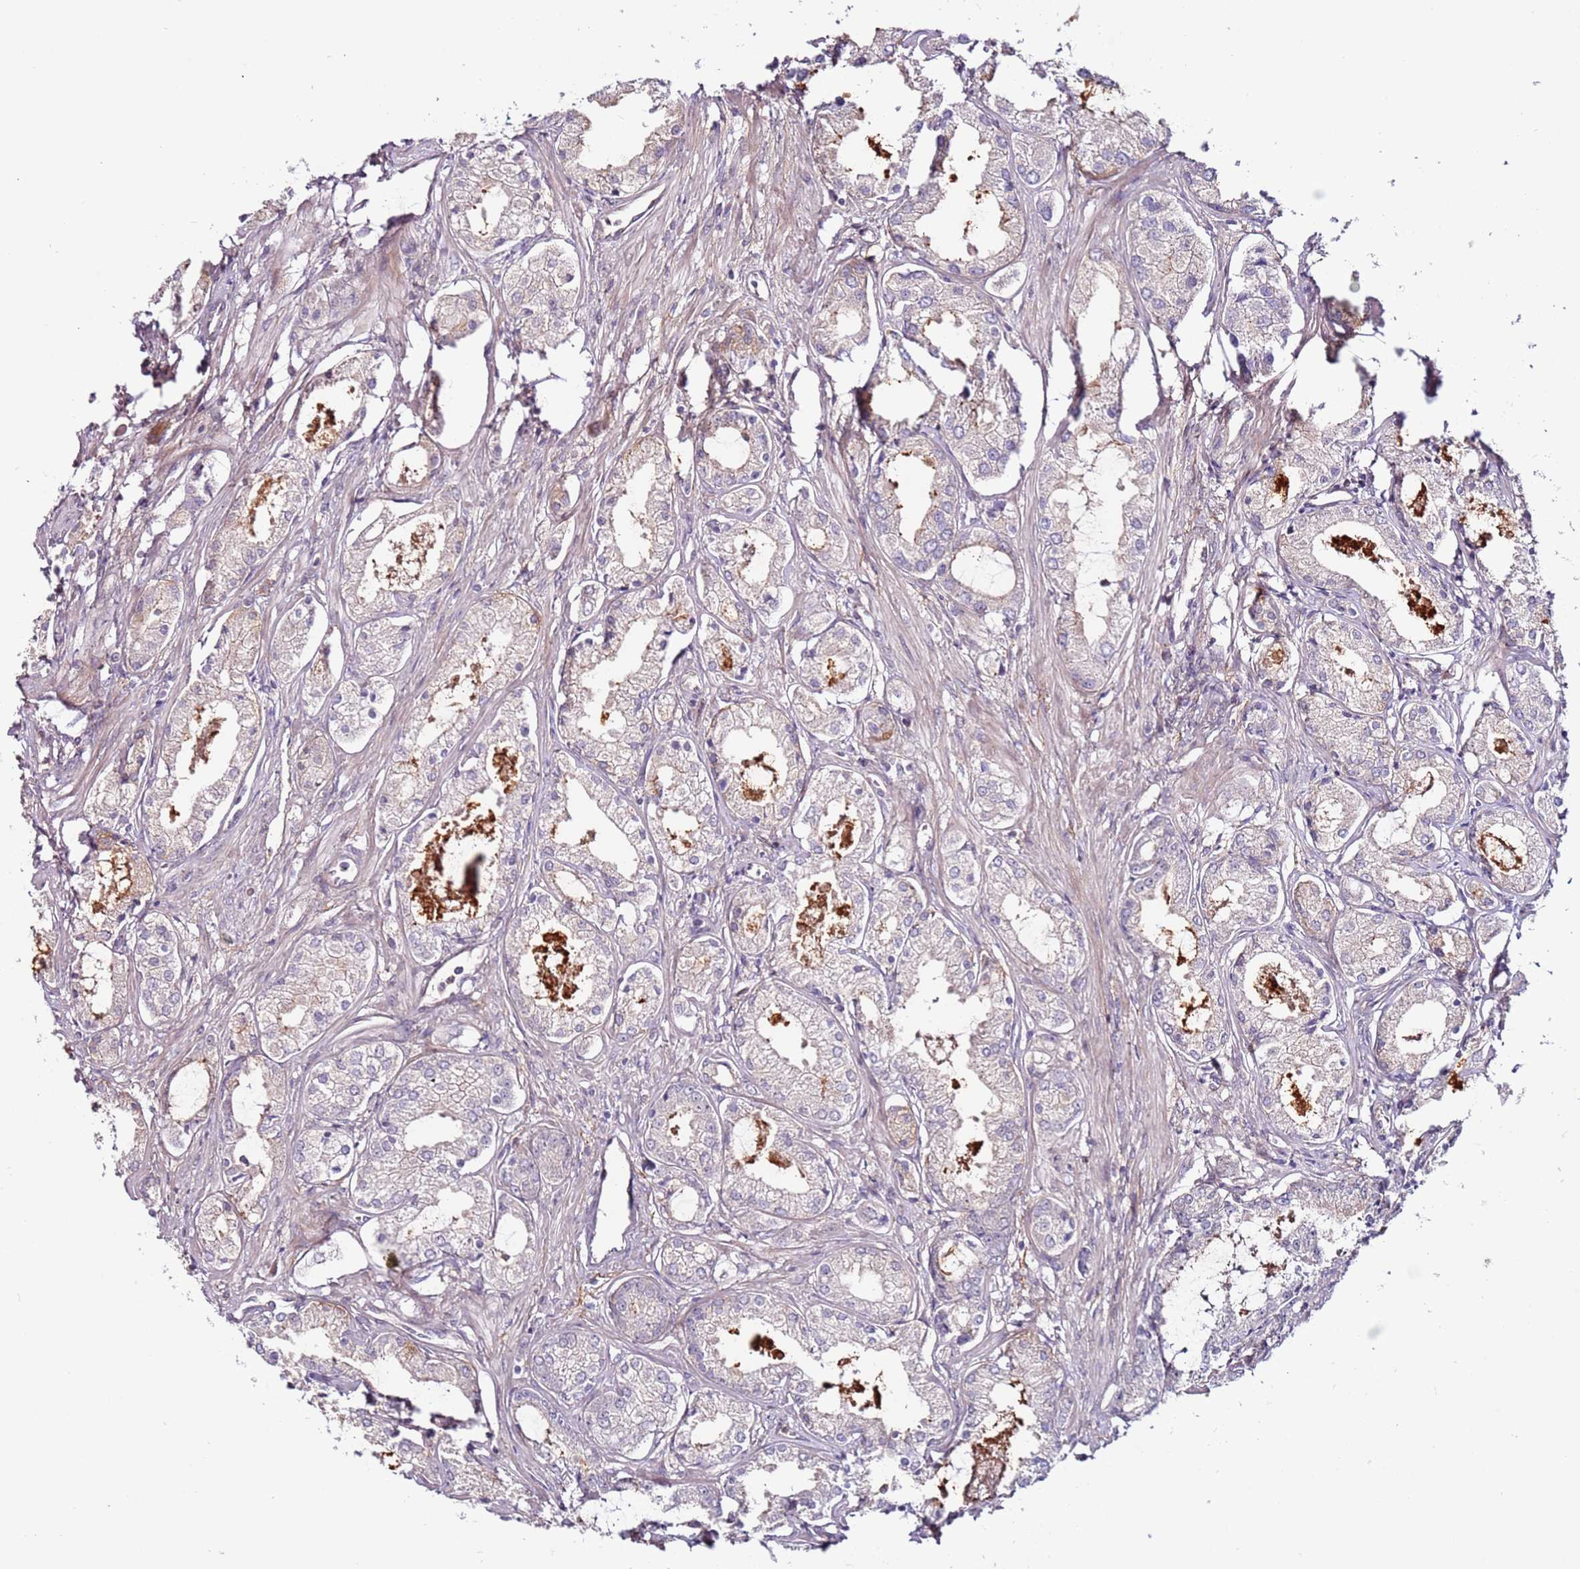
{"staining": {"intensity": "negative", "quantity": "none", "location": "none"}, "tissue": "prostate cancer", "cell_type": "Tumor cells", "image_type": "cancer", "snomed": [{"axis": "morphology", "description": "Adenocarcinoma, Low grade"}, {"axis": "topography", "description": "Prostate"}], "caption": "The histopathology image exhibits no significant expression in tumor cells of prostate cancer.", "gene": "MTG2", "patient": {"sex": "male", "age": 68}}